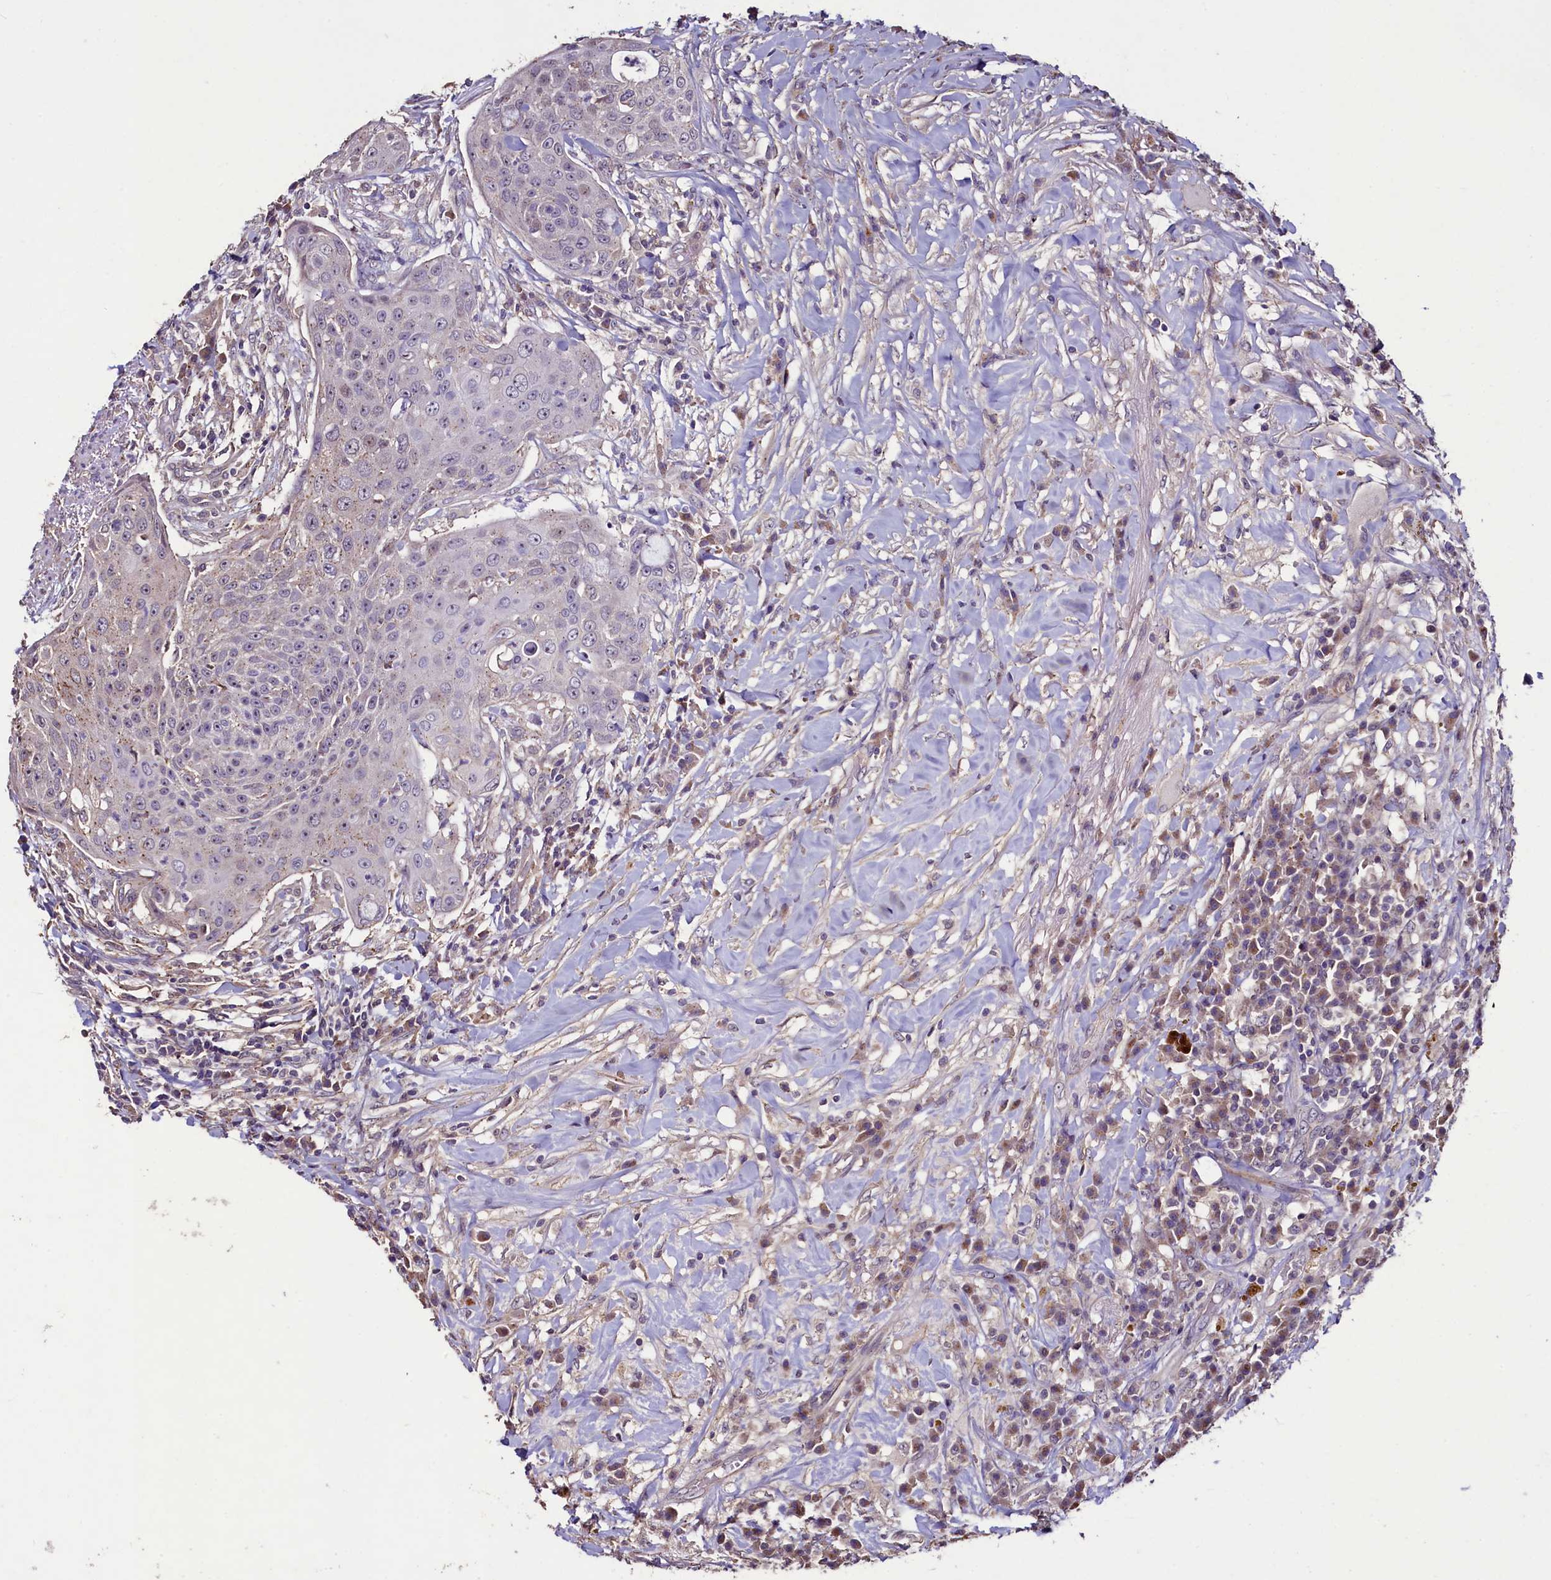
{"staining": {"intensity": "negative", "quantity": "none", "location": "none"}, "tissue": "urothelial cancer", "cell_type": "Tumor cells", "image_type": "cancer", "snomed": [{"axis": "morphology", "description": "Urothelial carcinoma, High grade"}, {"axis": "topography", "description": "Urinary bladder"}], "caption": "The photomicrograph demonstrates no significant positivity in tumor cells of urothelial carcinoma (high-grade). The staining was performed using DAB to visualize the protein expression in brown, while the nuclei were stained in blue with hematoxylin (Magnification: 20x).", "gene": "PALM", "patient": {"sex": "female", "age": 63}}